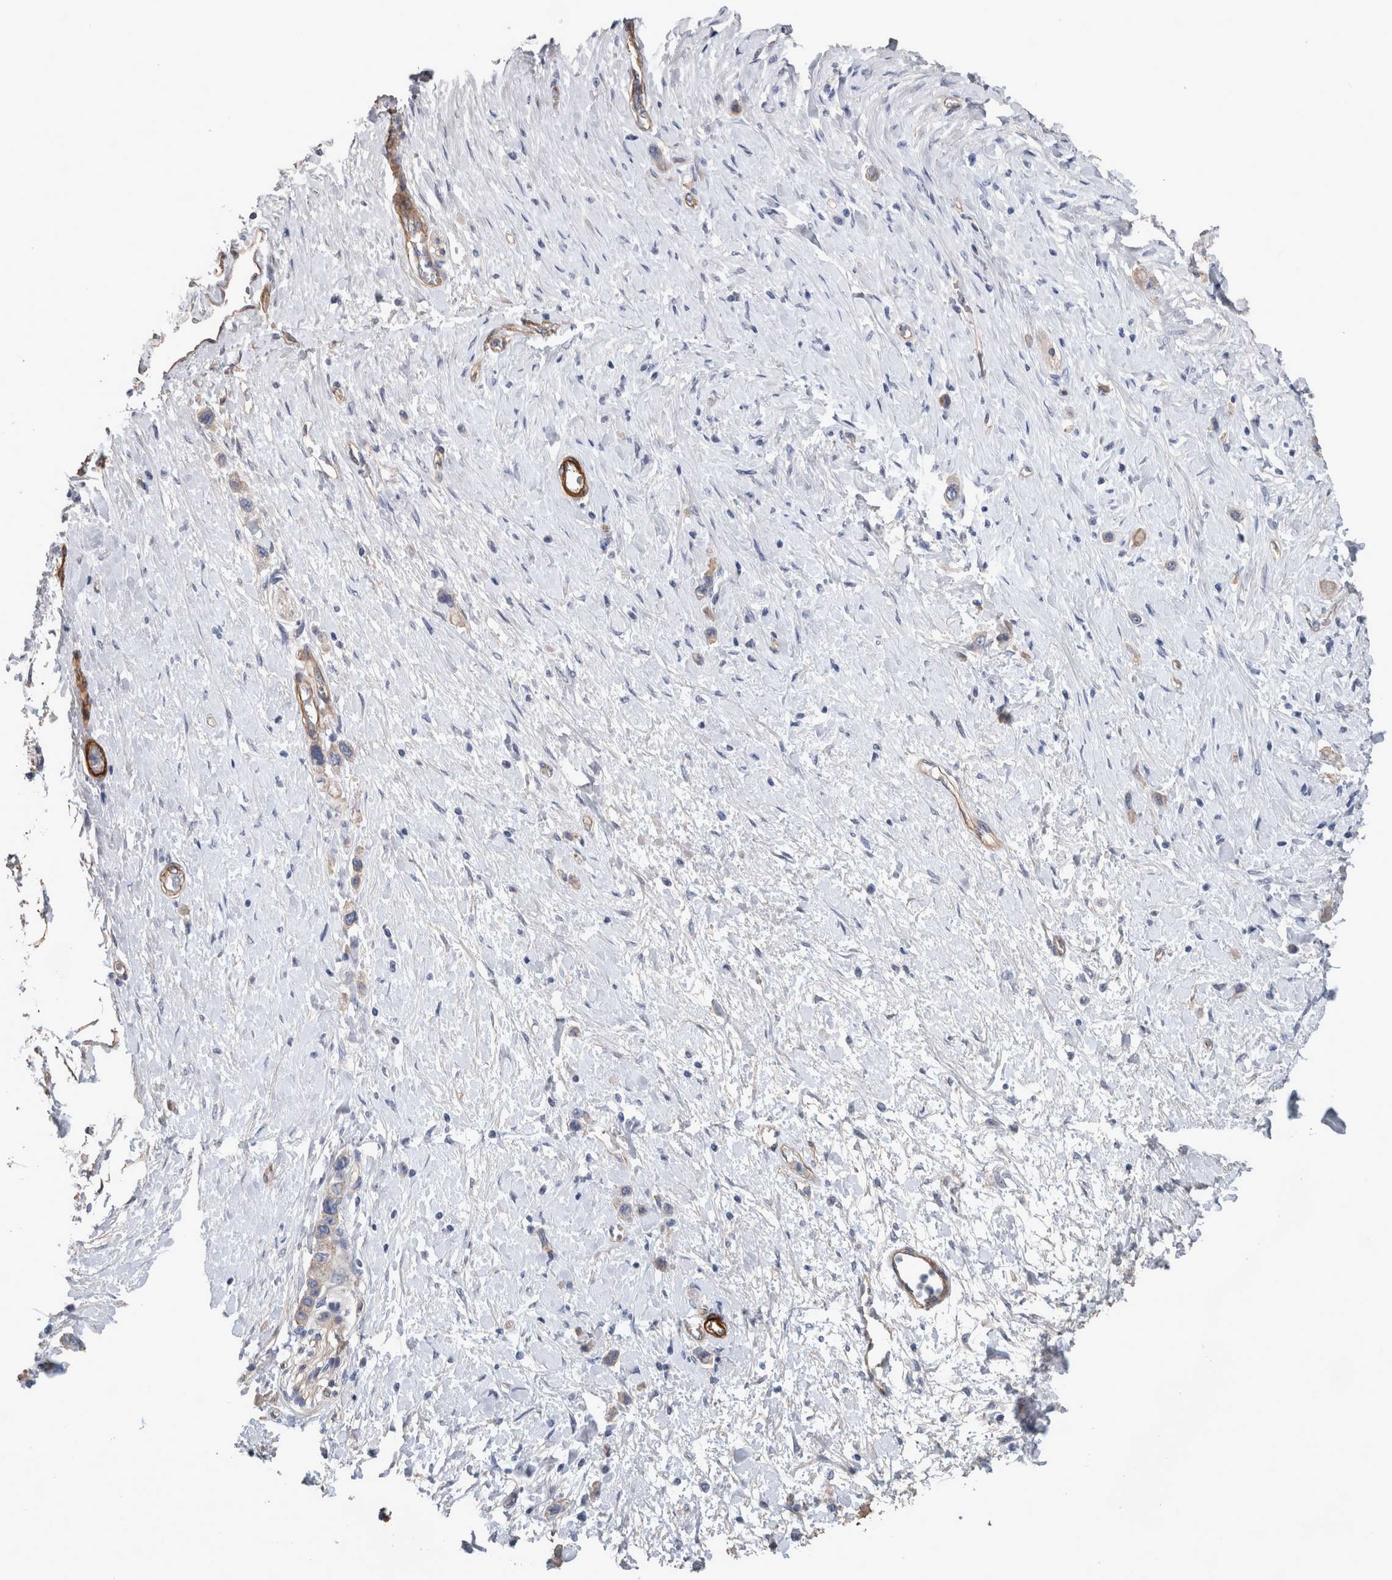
{"staining": {"intensity": "negative", "quantity": "none", "location": "none"}, "tissue": "stomach cancer", "cell_type": "Tumor cells", "image_type": "cancer", "snomed": [{"axis": "morphology", "description": "Adenocarcinoma, NOS"}, {"axis": "topography", "description": "Stomach"}], "caption": "The IHC image has no significant expression in tumor cells of stomach adenocarcinoma tissue.", "gene": "BCAM", "patient": {"sex": "female", "age": 65}}